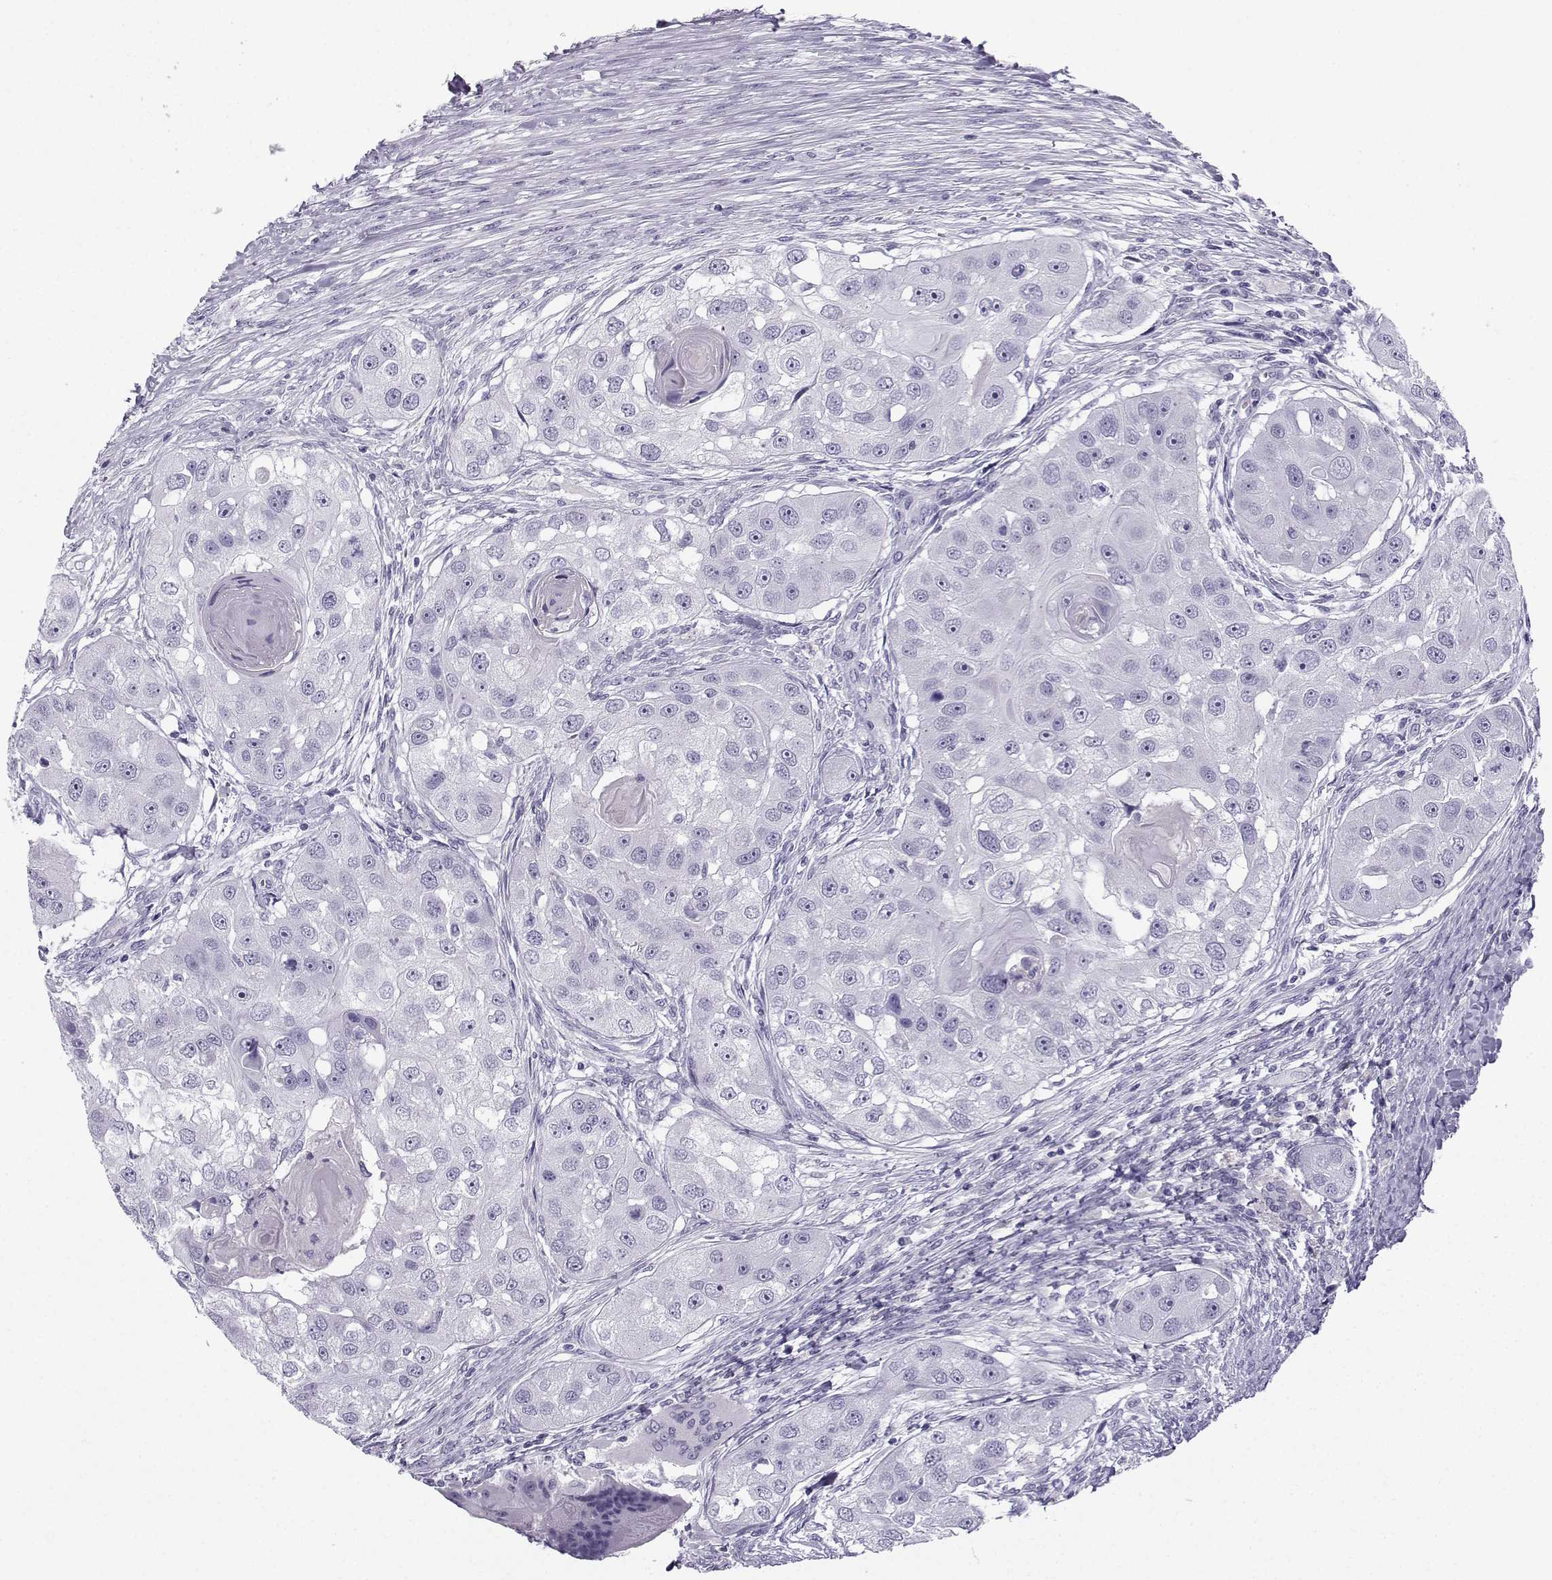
{"staining": {"intensity": "negative", "quantity": "none", "location": "none"}, "tissue": "head and neck cancer", "cell_type": "Tumor cells", "image_type": "cancer", "snomed": [{"axis": "morphology", "description": "Squamous cell carcinoma, NOS"}, {"axis": "topography", "description": "Head-Neck"}], "caption": "An IHC histopathology image of head and neck cancer (squamous cell carcinoma) is shown. There is no staining in tumor cells of head and neck cancer (squamous cell carcinoma).", "gene": "ZBTB8B", "patient": {"sex": "male", "age": 51}}